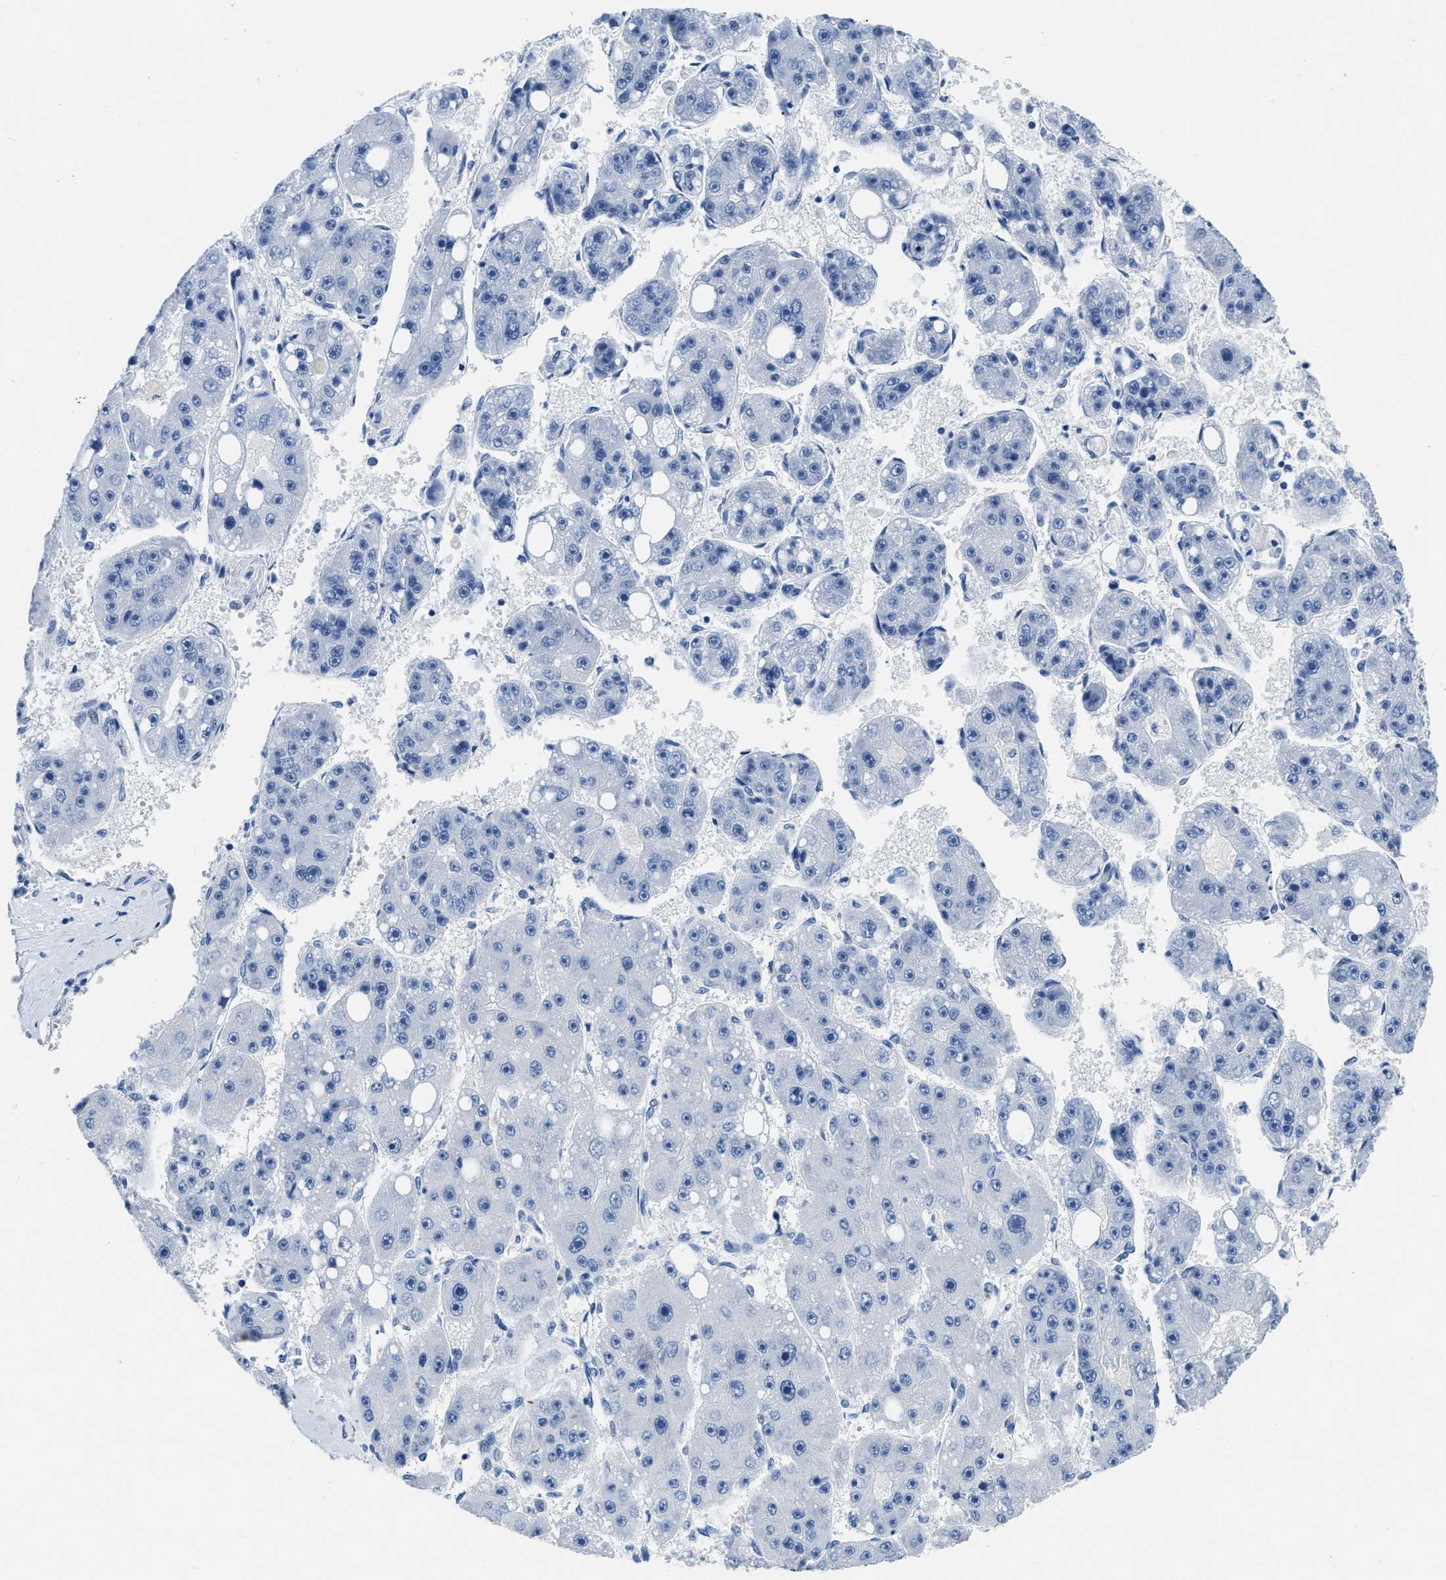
{"staining": {"intensity": "negative", "quantity": "none", "location": "none"}, "tissue": "liver cancer", "cell_type": "Tumor cells", "image_type": "cancer", "snomed": [{"axis": "morphology", "description": "Carcinoma, Hepatocellular, NOS"}, {"axis": "topography", "description": "Liver"}], "caption": "High power microscopy image of an IHC image of liver cancer (hepatocellular carcinoma), revealing no significant staining in tumor cells. Nuclei are stained in blue.", "gene": "NFATC2", "patient": {"sex": "female", "age": 61}}